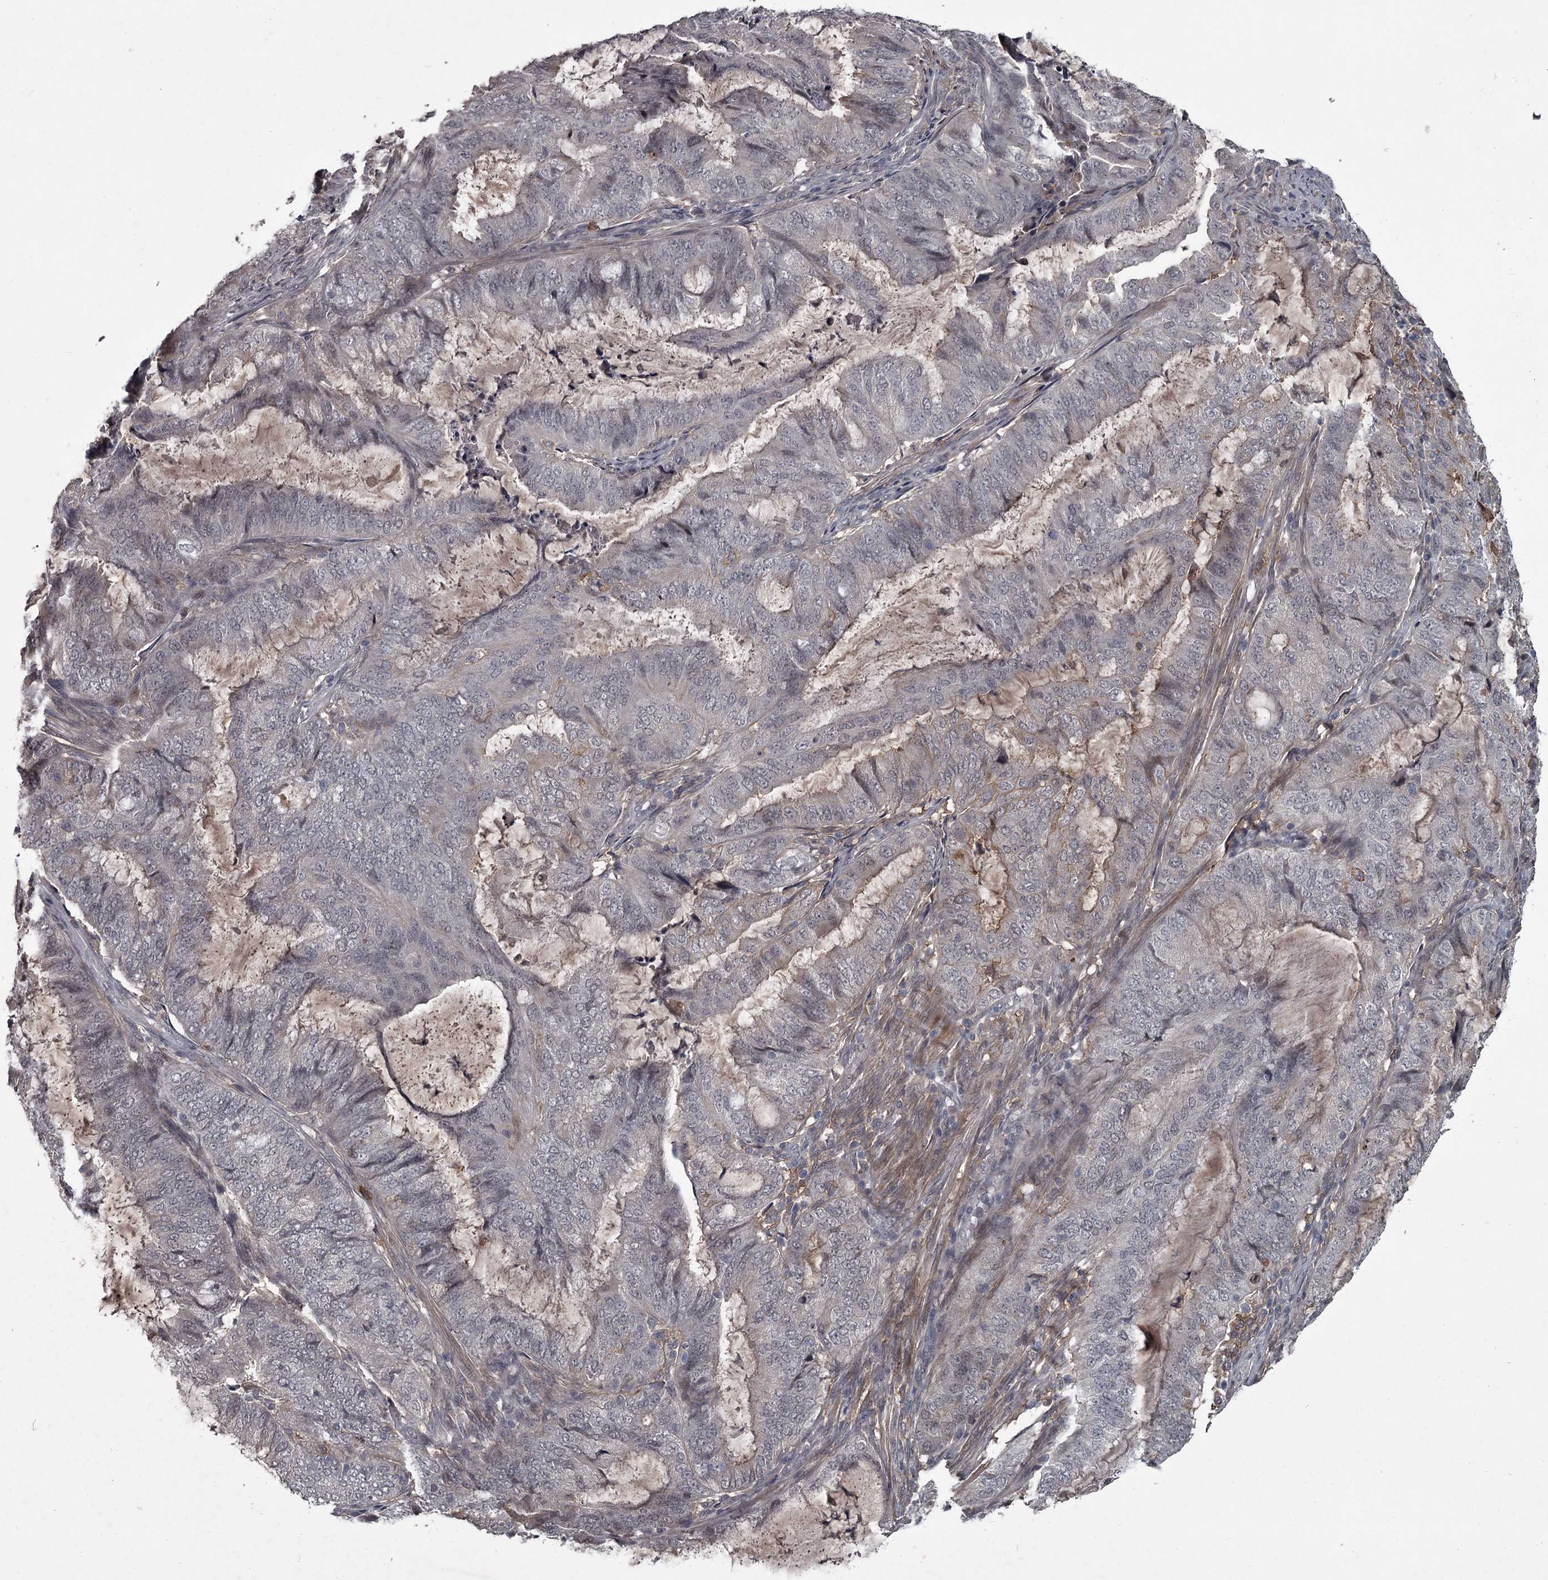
{"staining": {"intensity": "negative", "quantity": "none", "location": "none"}, "tissue": "endometrial cancer", "cell_type": "Tumor cells", "image_type": "cancer", "snomed": [{"axis": "morphology", "description": "Adenocarcinoma, NOS"}, {"axis": "topography", "description": "Endometrium"}], "caption": "Tumor cells are negative for protein expression in human endometrial cancer.", "gene": "FLVCR2", "patient": {"sex": "female", "age": 51}}